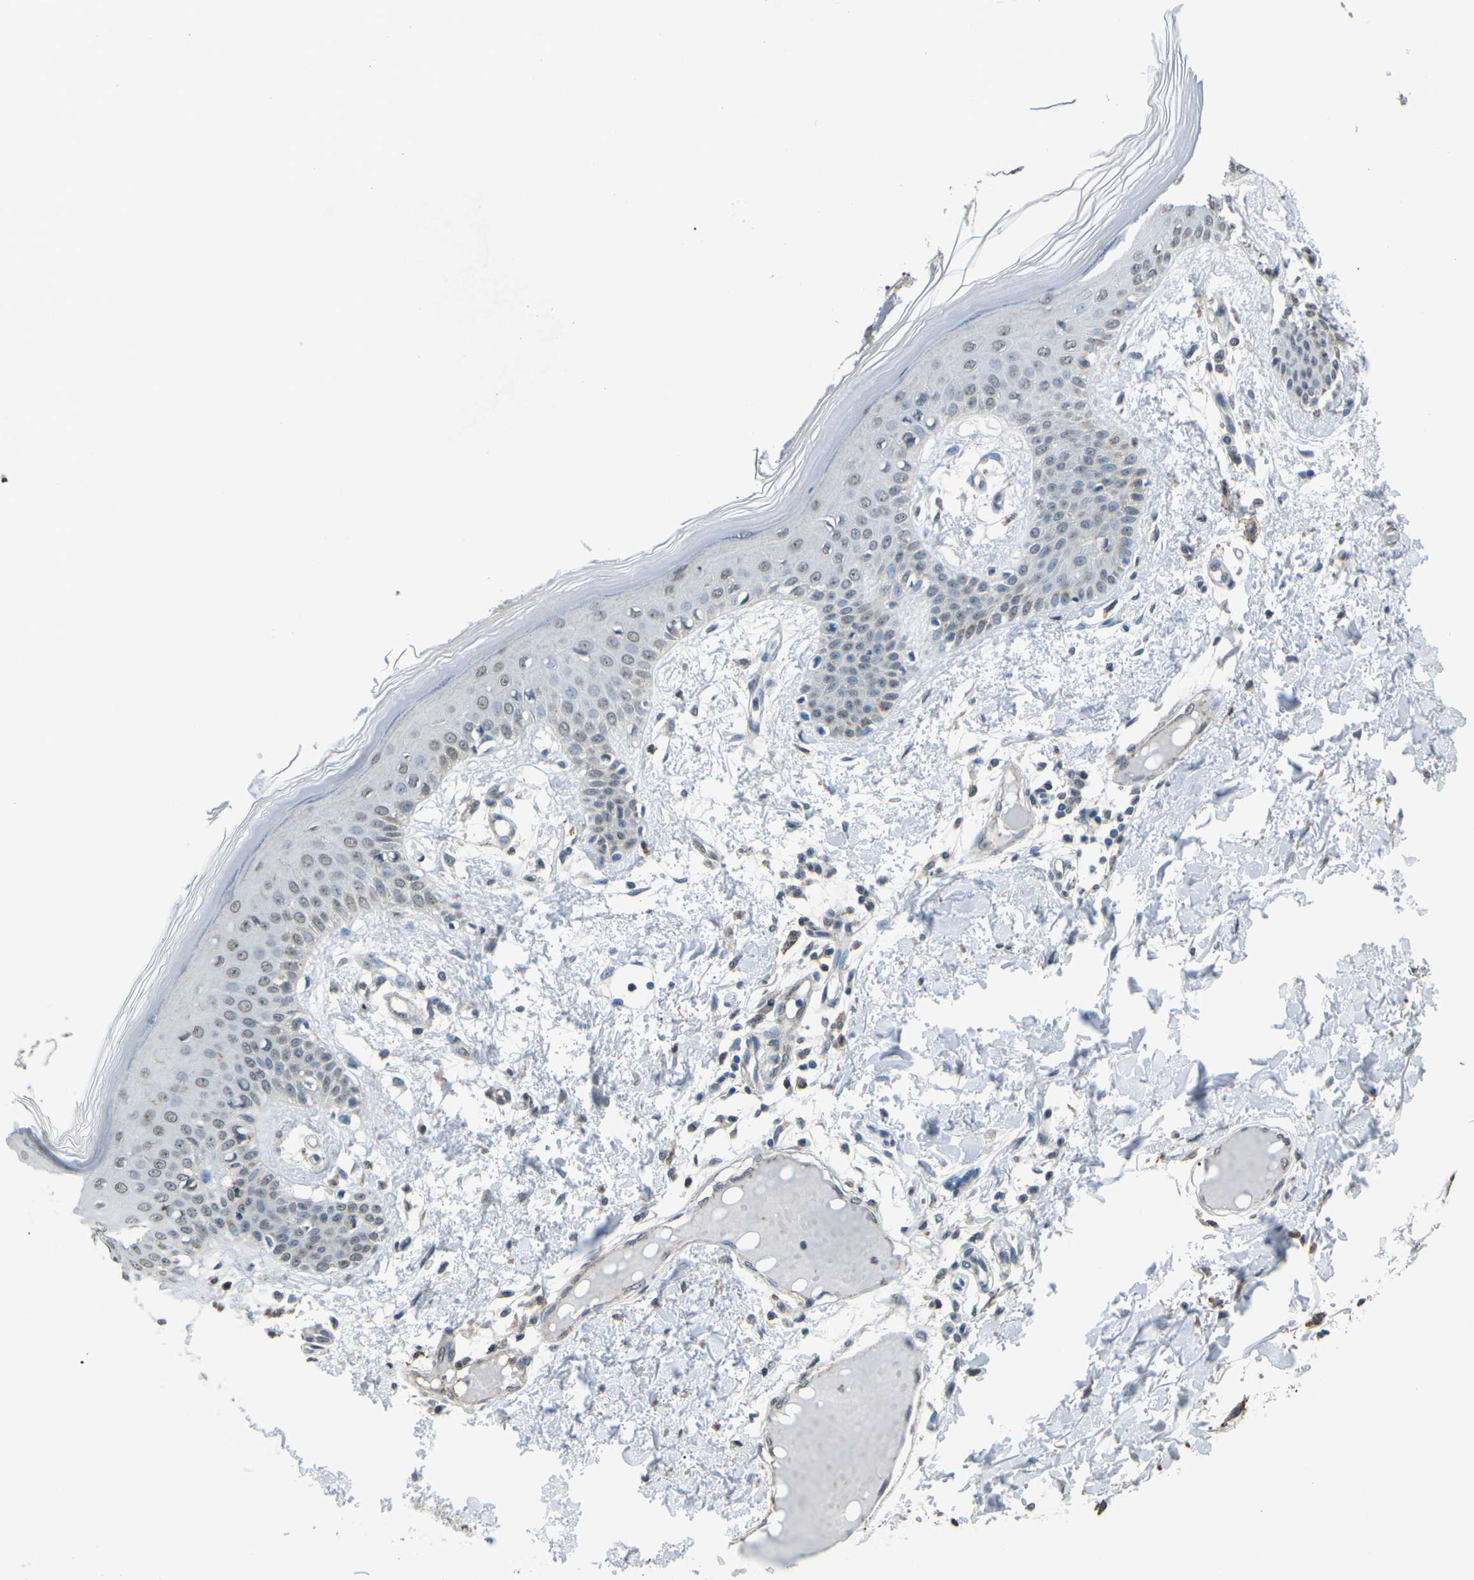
{"staining": {"intensity": "weak", "quantity": "25%-75%", "location": "cytoplasmic/membranous"}, "tissue": "skin", "cell_type": "Fibroblasts", "image_type": "normal", "snomed": [{"axis": "morphology", "description": "Normal tissue, NOS"}, {"axis": "topography", "description": "Skin"}], "caption": "DAB (3,3'-diaminobenzidine) immunohistochemical staining of unremarkable skin reveals weak cytoplasmic/membranous protein staining in approximately 25%-75% of fibroblasts. Using DAB (3,3'-diaminobenzidine) (brown) and hematoxylin (blue) stains, captured at high magnification using brightfield microscopy.", "gene": "TFR2", "patient": {"sex": "male", "age": 53}}